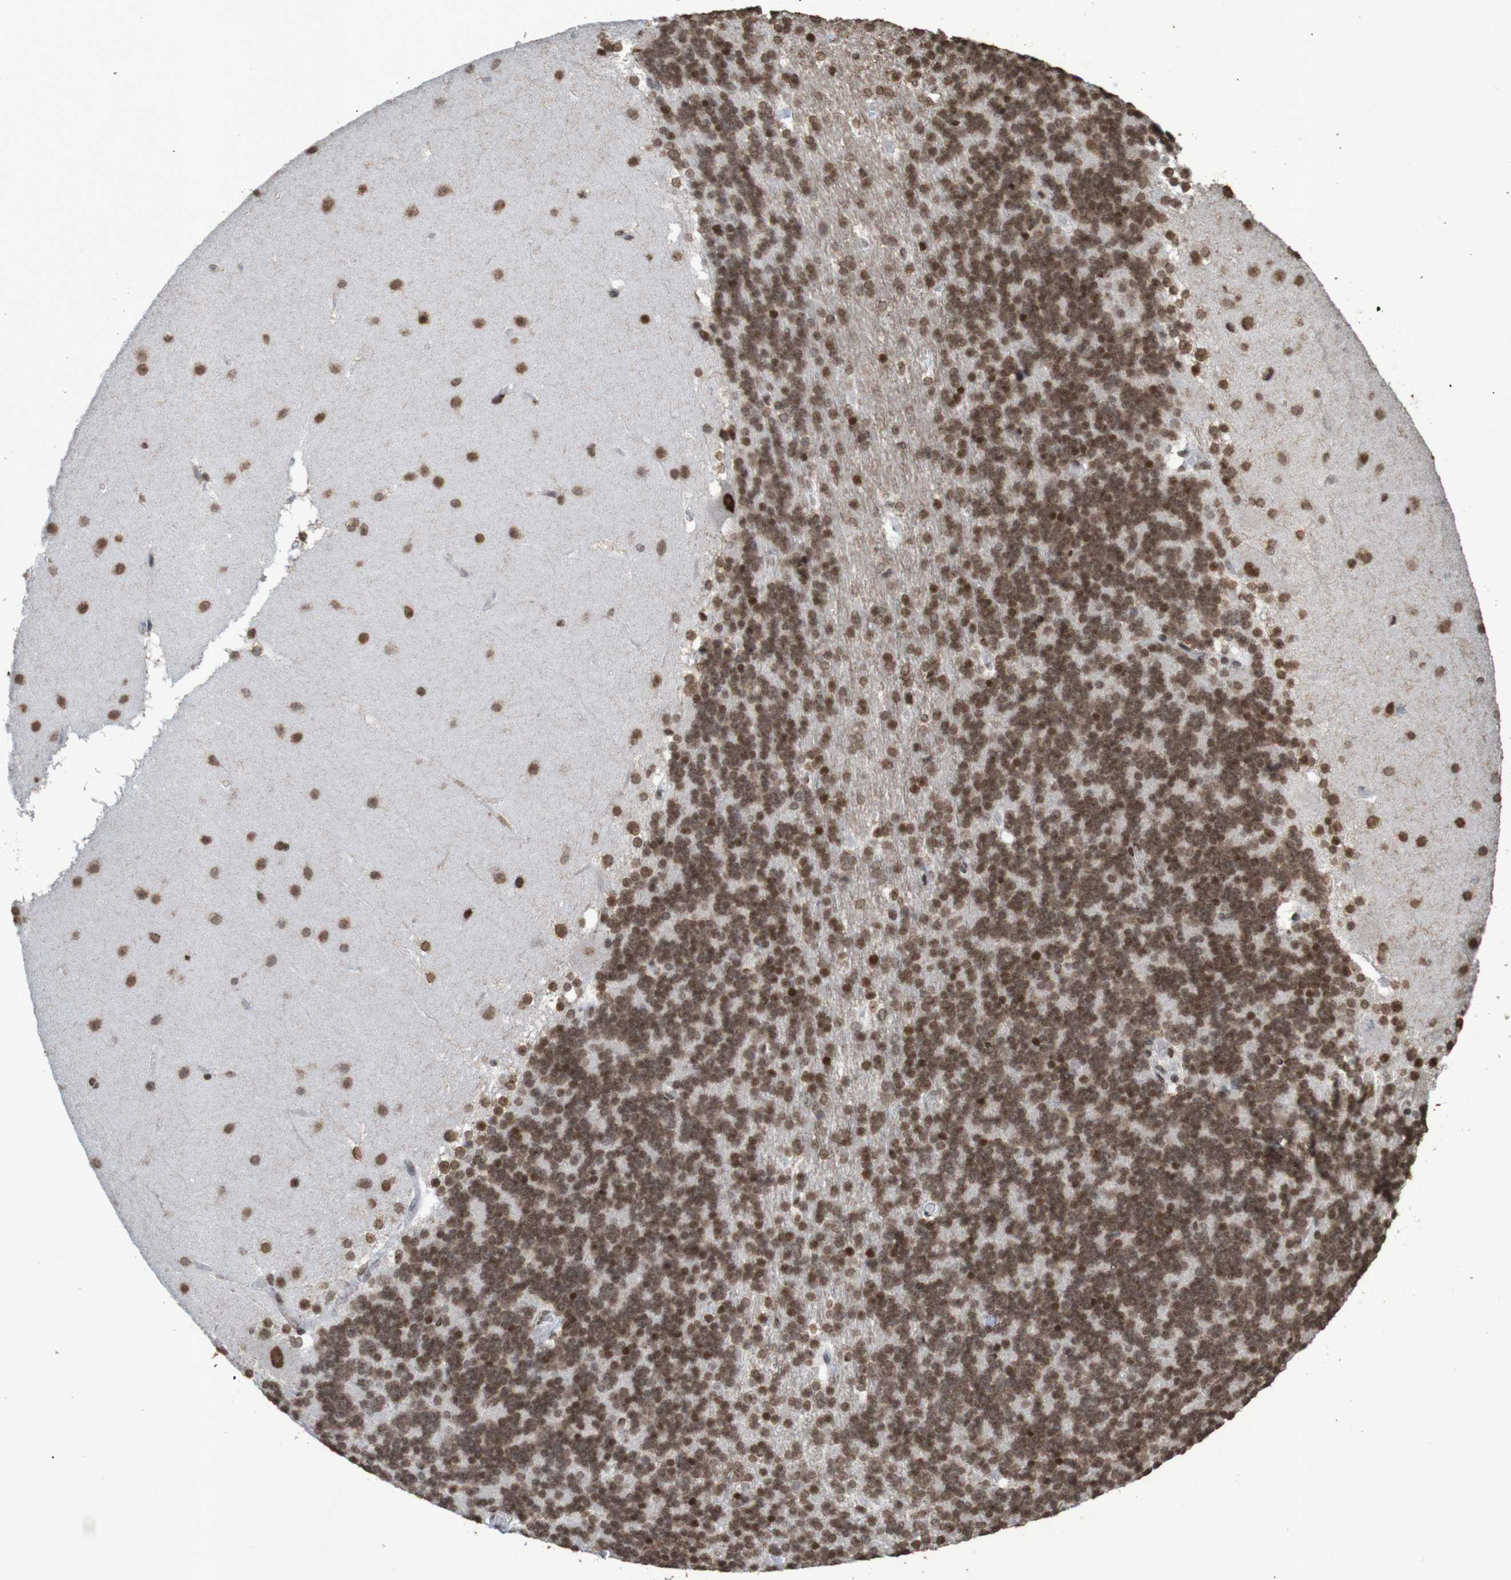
{"staining": {"intensity": "strong", "quantity": ">75%", "location": "nuclear"}, "tissue": "cerebellum", "cell_type": "Cells in granular layer", "image_type": "normal", "snomed": [{"axis": "morphology", "description": "Normal tissue, NOS"}, {"axis": "topography", "description": "Cerebellum"}], "caption": "The histopathology image shows staining of normal cerebellum, revealing strong nuclear protein staining (brown color) within cells in granular layer.", "gene": "GFI1", "patient": {"sex": "female", "age": 19}}